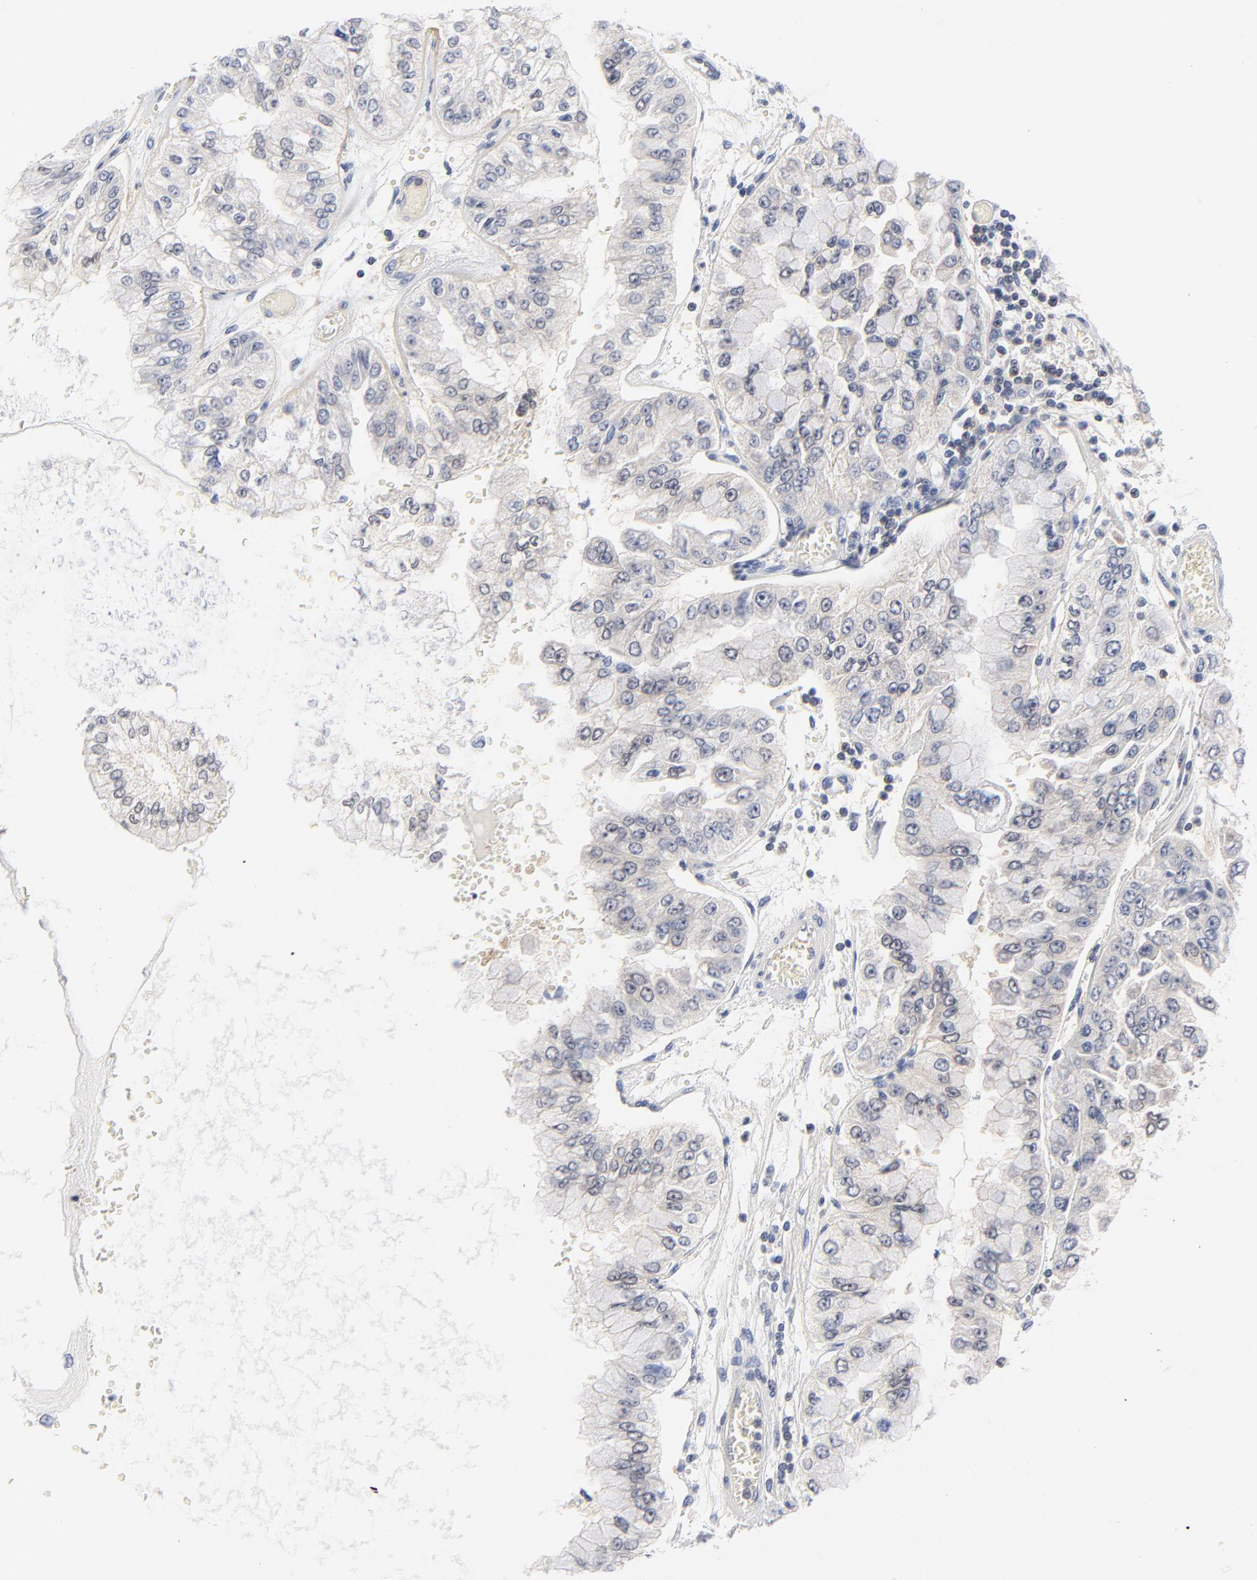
{"staining": {"intensity": "negative", "quantity": "none", "location": "none"}, "tissue": "liver cancer", "cell_type": "Tumor cells", "image_type": "cancer", "snomed": [{"axis": "morphology", "description": "Cholangiocarcinoma"}, {"axis": "topography", "description": "Liver"}], "caption": "There is no significant positivity in tumor cells of cholangiocarcinoma (liver).", "gene": "CAB39L", "patient": {"sex": "female", "age": 79}}